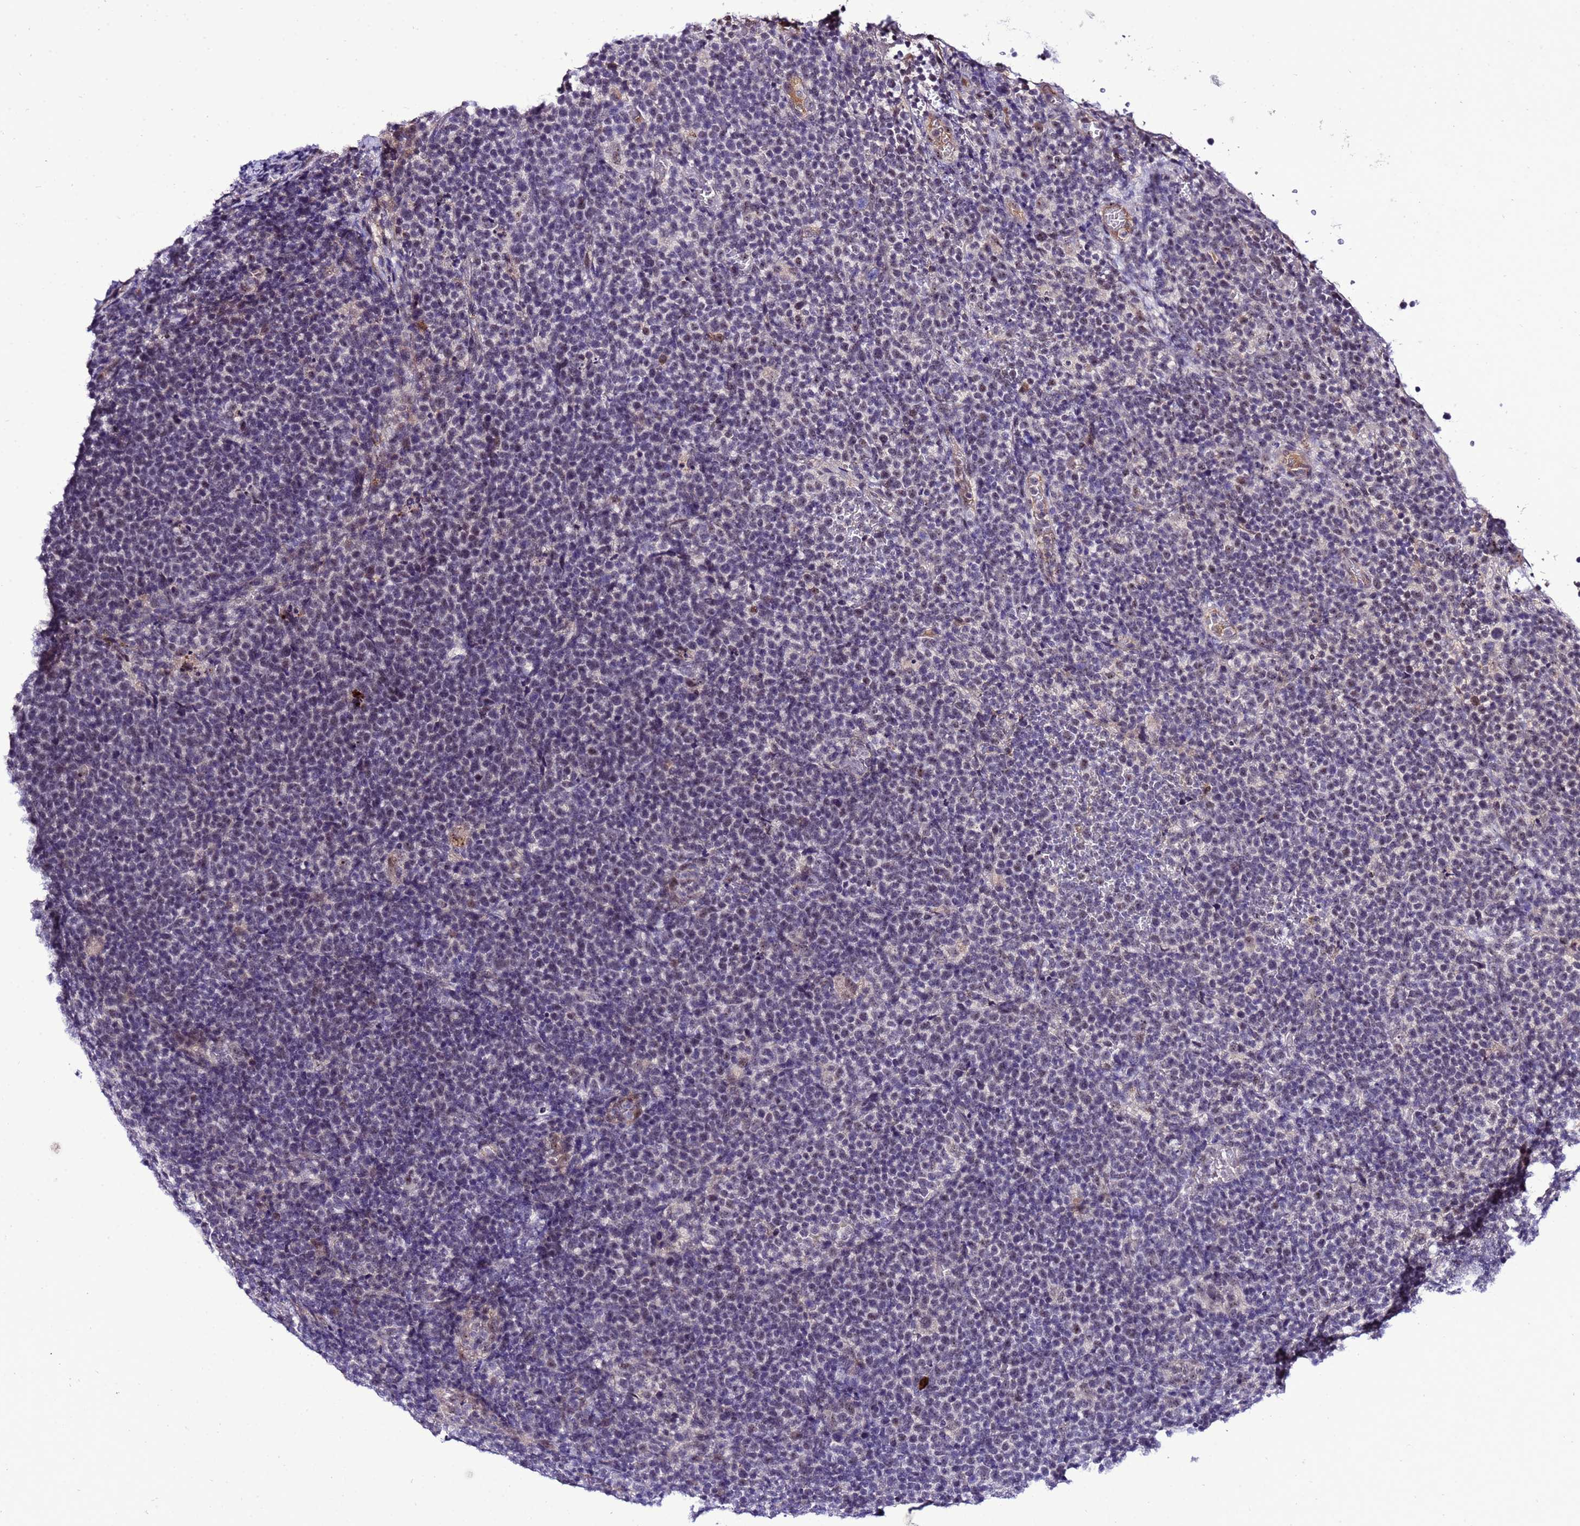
{"staining": {"intensity": "negative", "quantity": "none", "location": "none"}, "tissue": "lymphoma", "cell_type": "Tumor cells", "image_type": "cancer", "snomed": [{"axis": "morphology", "description": "Malignant lymphoma, non-Hodgkin's type, High grade"}, {"axis": "topography", "description": "Lymph node"}], "caption": "Immunohistochemistry image of lymphoma stained for a protein (brown), which displays no positivity in tumor cells. (DAB IHC, high magnification).", "gene": "C19orf47", "patient": {"sex": "male", "age": 61}}